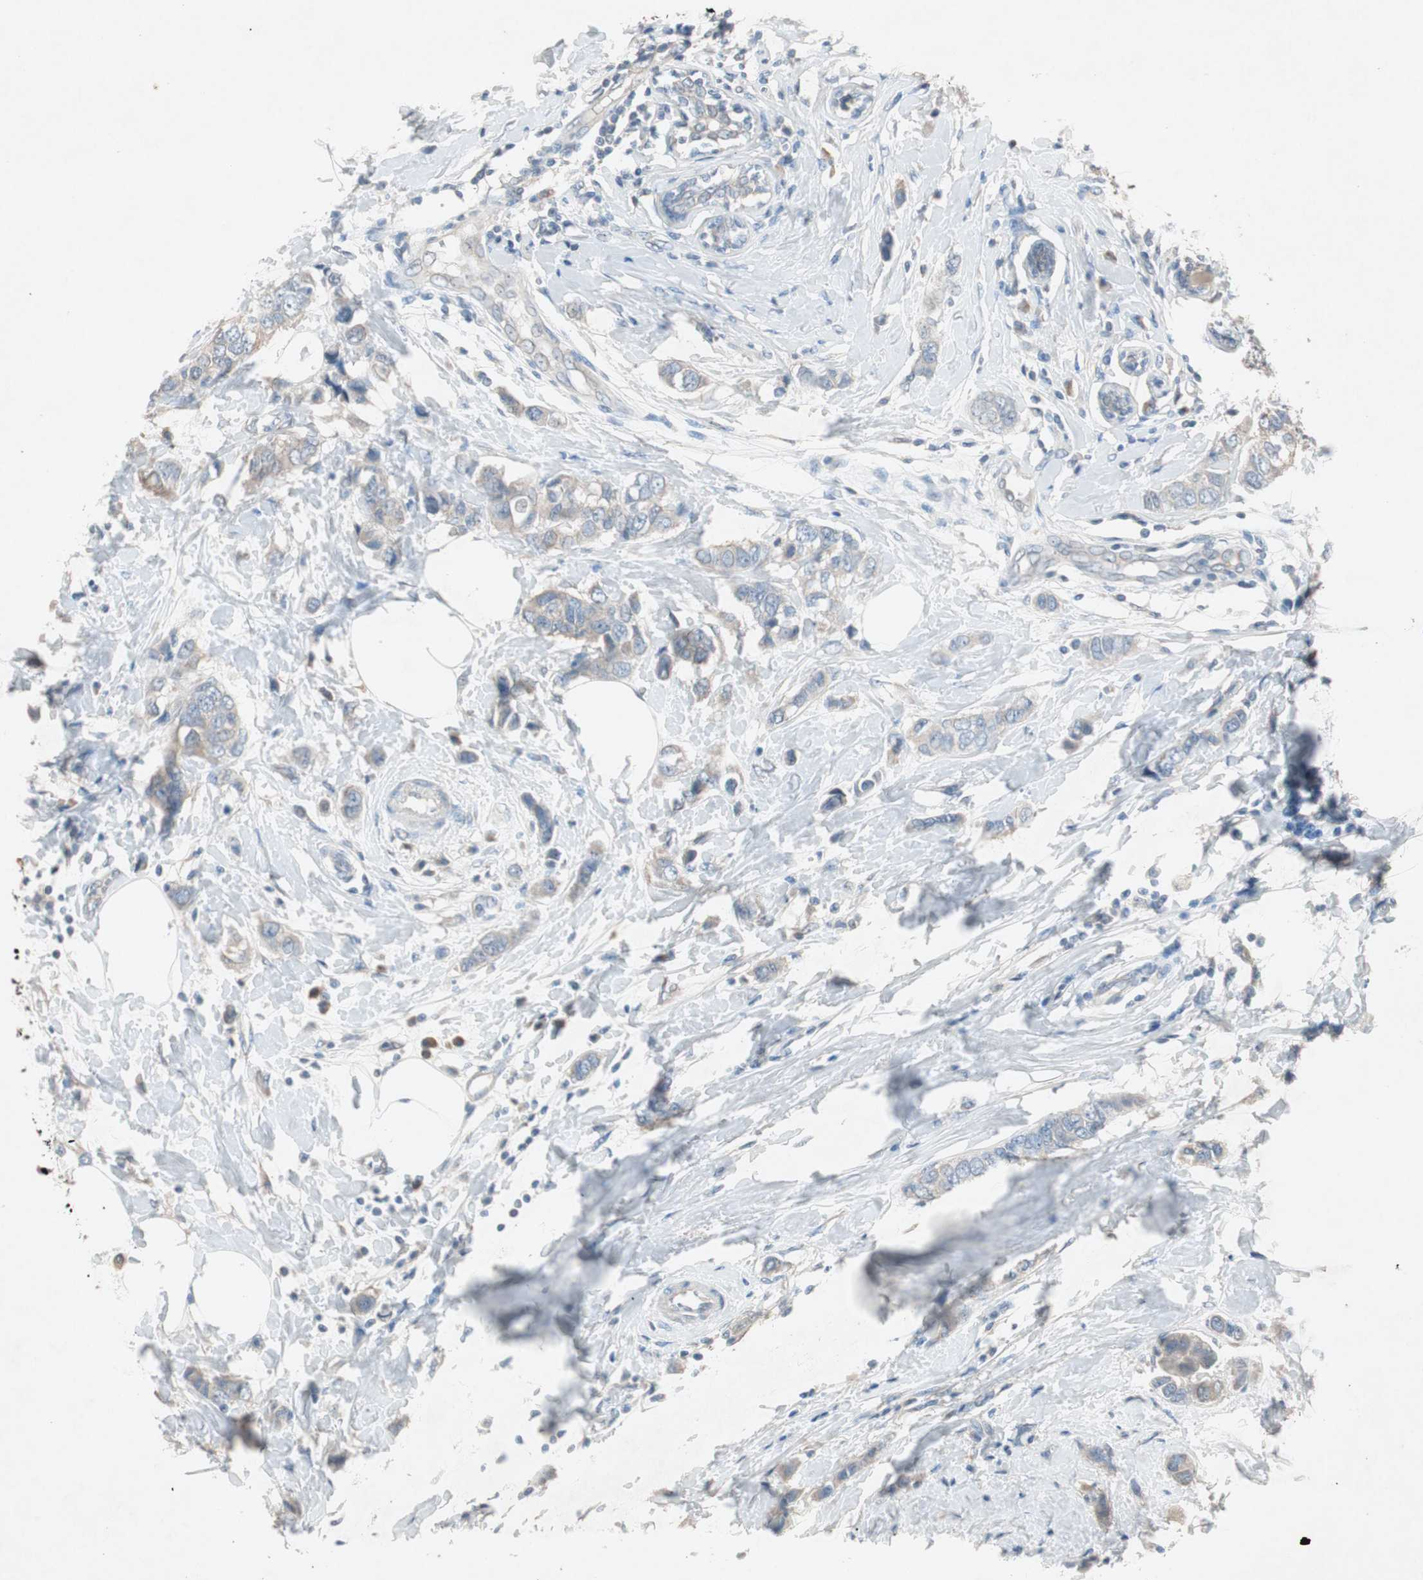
{"staining": {"intensity": "weak", "quantity": ">75%", "location": "cytoplasmic/membranous"}, "tissue": "breast cancer", "cell_type": "Tumor cells", "image_type": "cancer", "snomed": [{"axis": "morphology", "description": "Duct carcinoma"}, {"axis": "topography", "description": "Breast"}], "caption": "Human breast cancer (intraductal carcinoma) stained with a protein marker shows weak staining in tumor cells.", "gene": "KHK", "patient": {"sex": "female", "age": 50}}